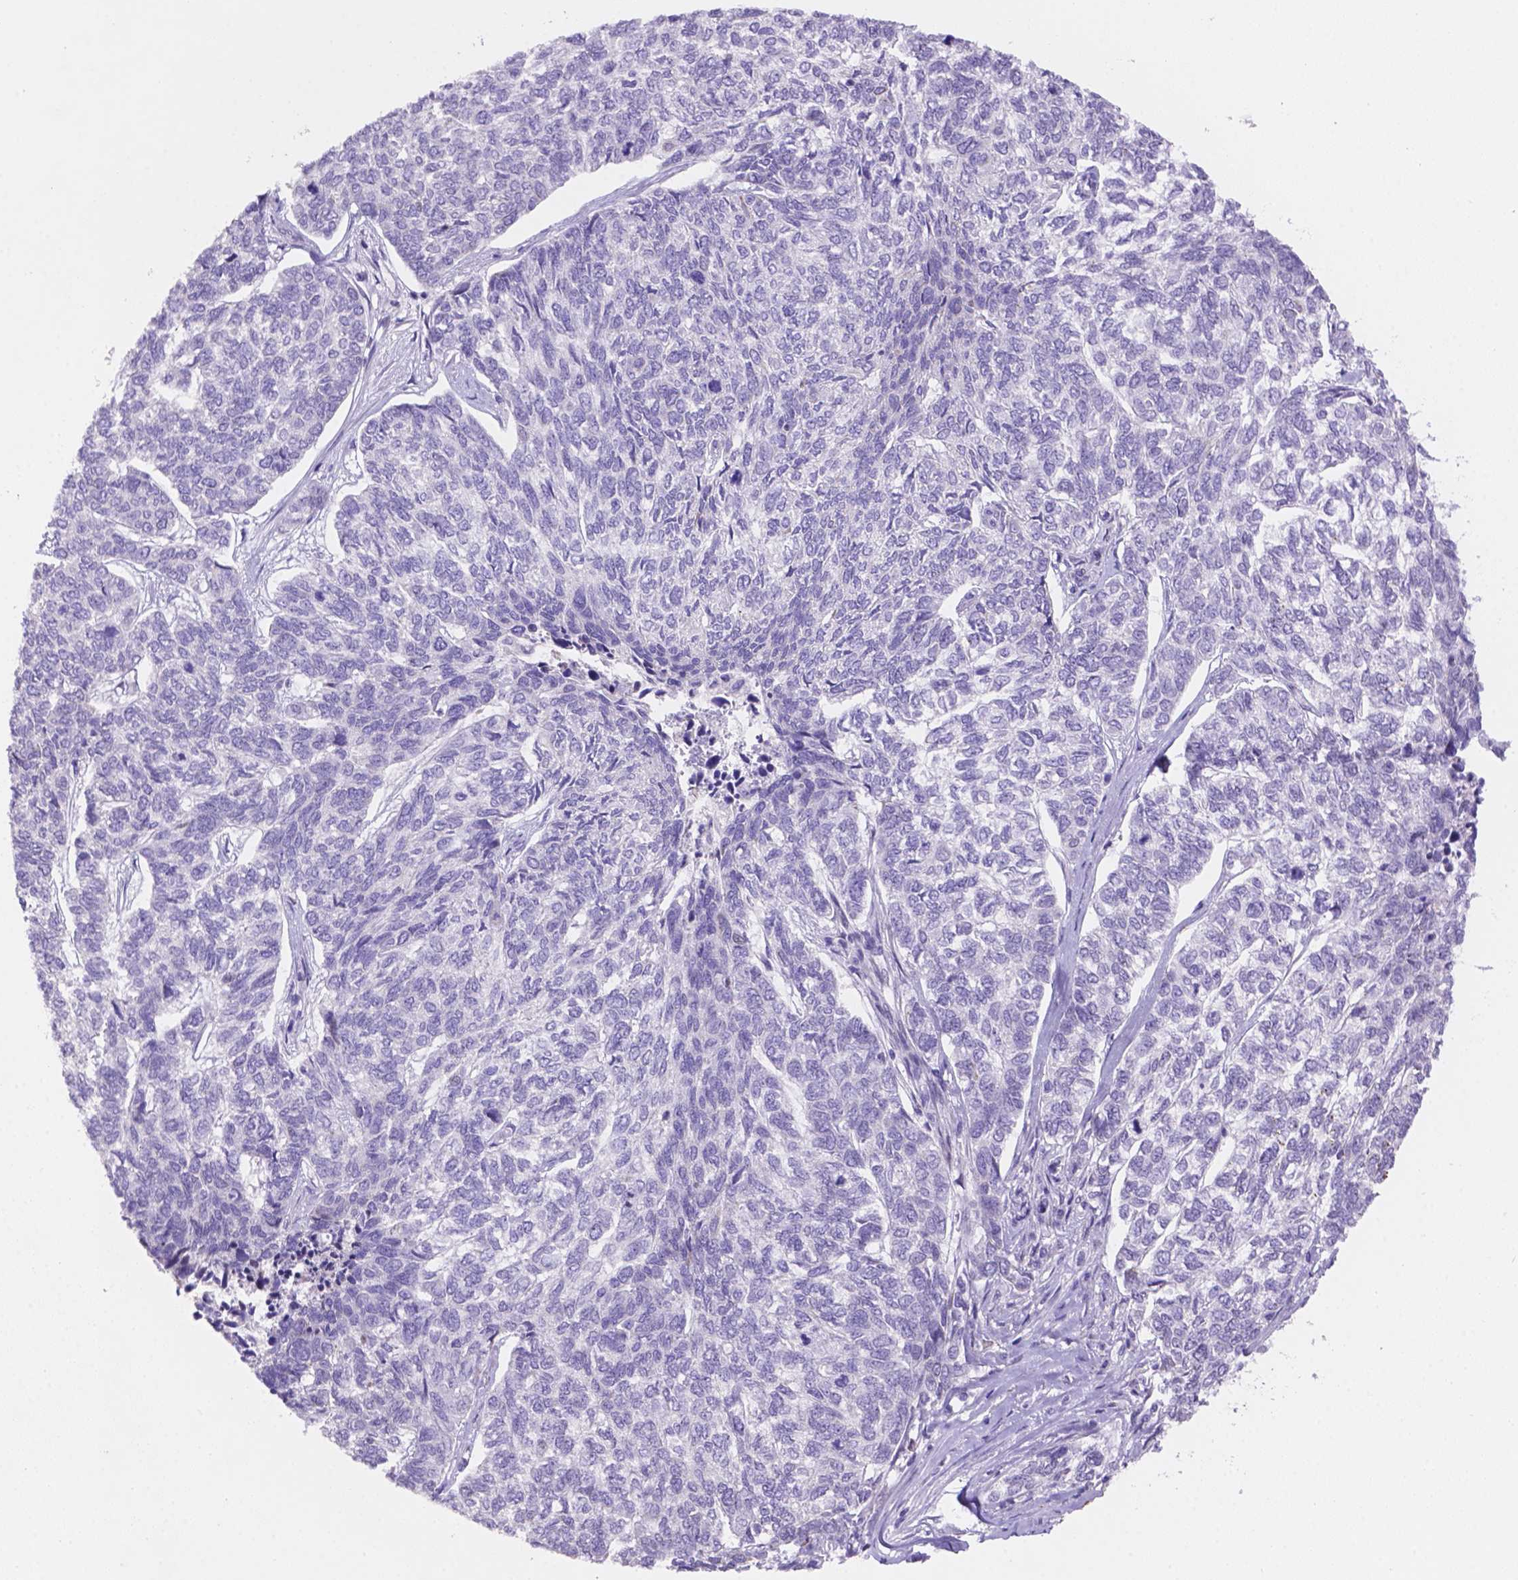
{"staining": {"intensity": "negative", "quantity": "none", "location": "none"}, "tissue": "skin cancer", "cell_type": "Tumor cells", "image_type": "cancer", "snomed": [{"axis": "morphology", "description": "Basal cell carcinoma"}, {"axis": "topography", "description": "Skin"}], "caption": "IHC image of skin cancer stained for a protein (brown), which displays no staining in tumor cells.", "gene": "DMWD", "patient": {"sex": "female", "age": 65}}